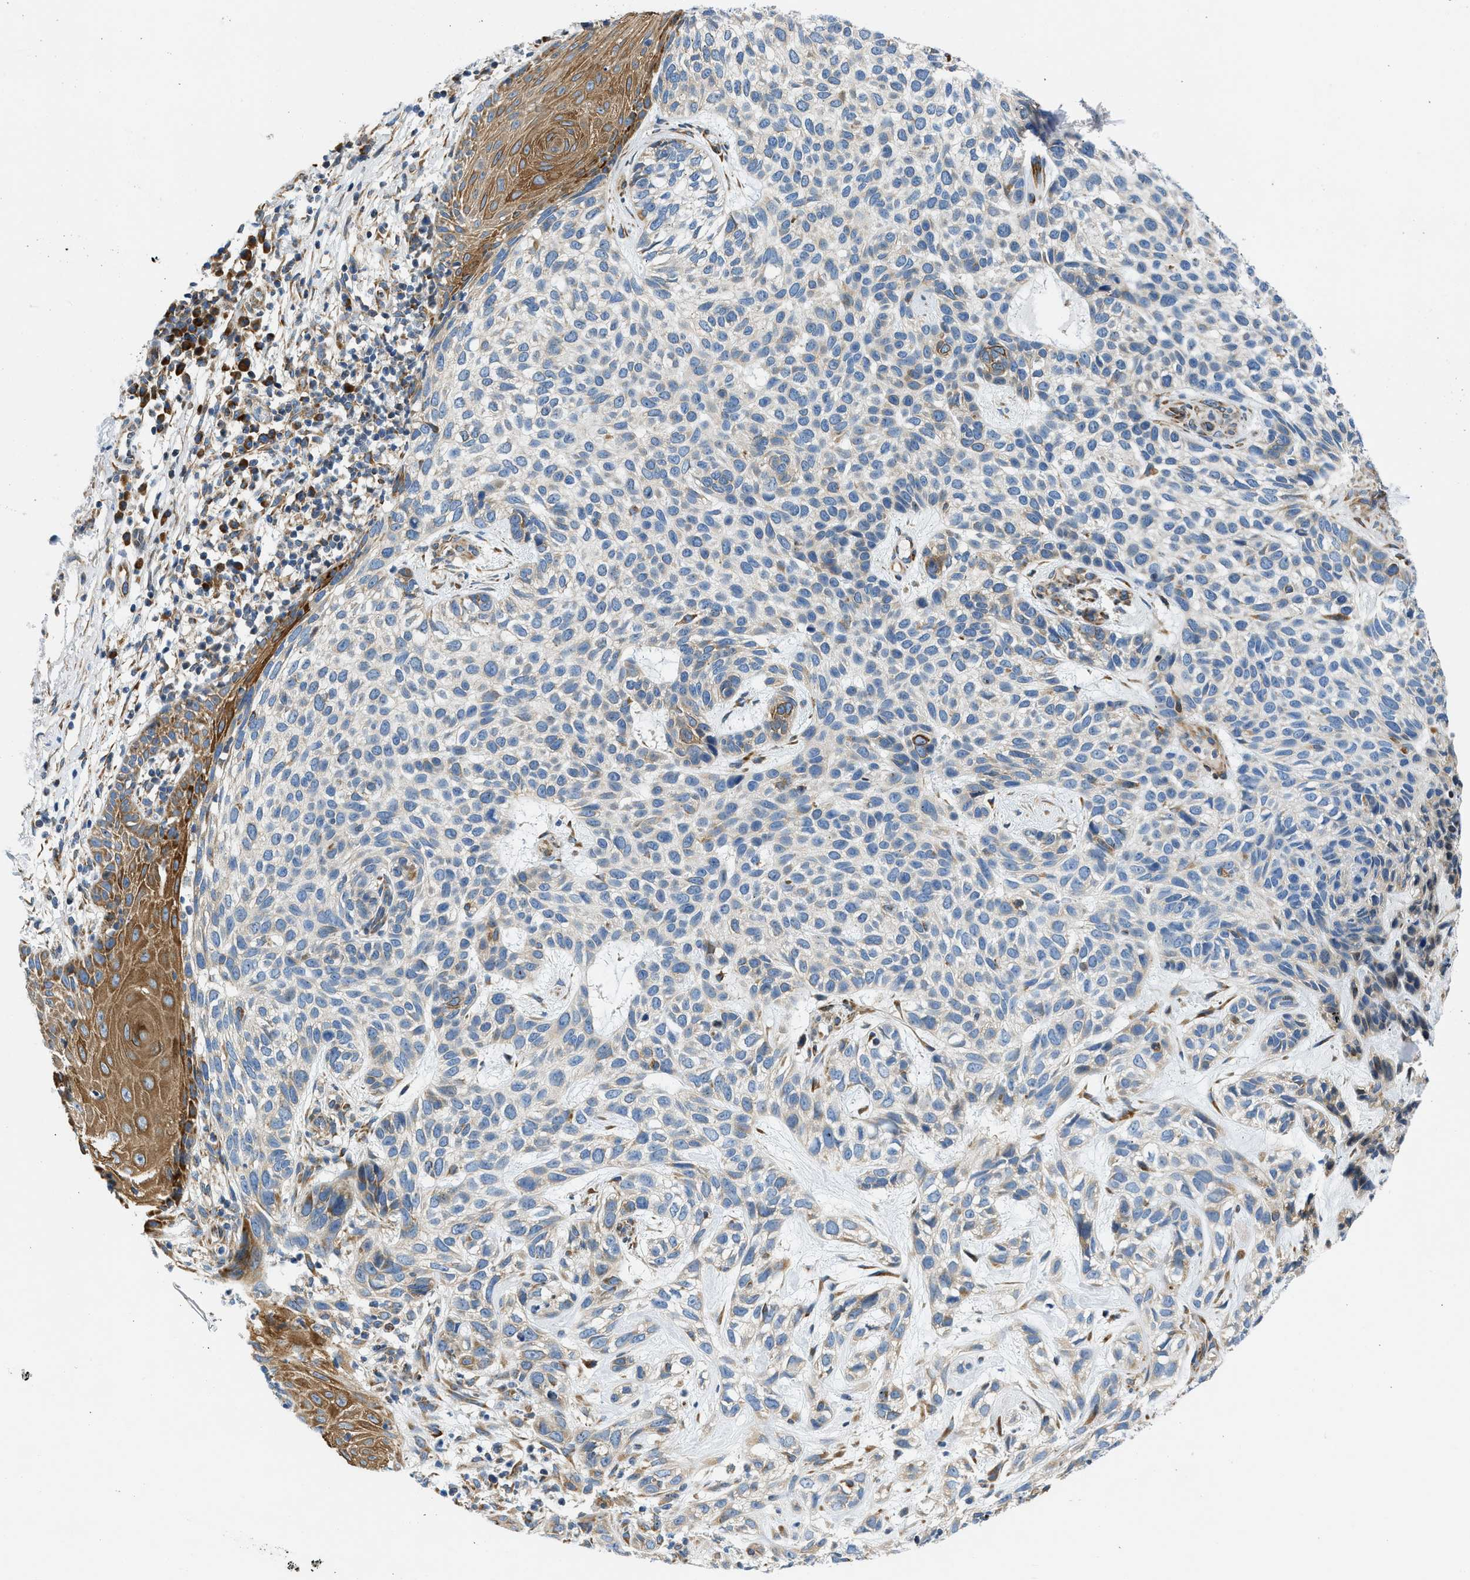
{"staining": {"intensity": "weak", "quantity": "<25%", "location": "cytoplasmic/membranous"}, "tissue": "skin cancer", "cell_type": "Tumor cells", "image_type": "cancer", "snomed": [{"axis": "morphology", "description": "Normal tissue, NOS"}, {"axis": "morphology", "description": "Basal cell carcinoma"}, {"axis": "topography", "description": "Skin"}], "caption": "This is an immunohistochemistry (IHC) image of human skin cancer (basal cell carcinoma). There is no staining in tumor cells.", "gene": "CAMKK2", "patient": {"sex": "male", "age": 79}}